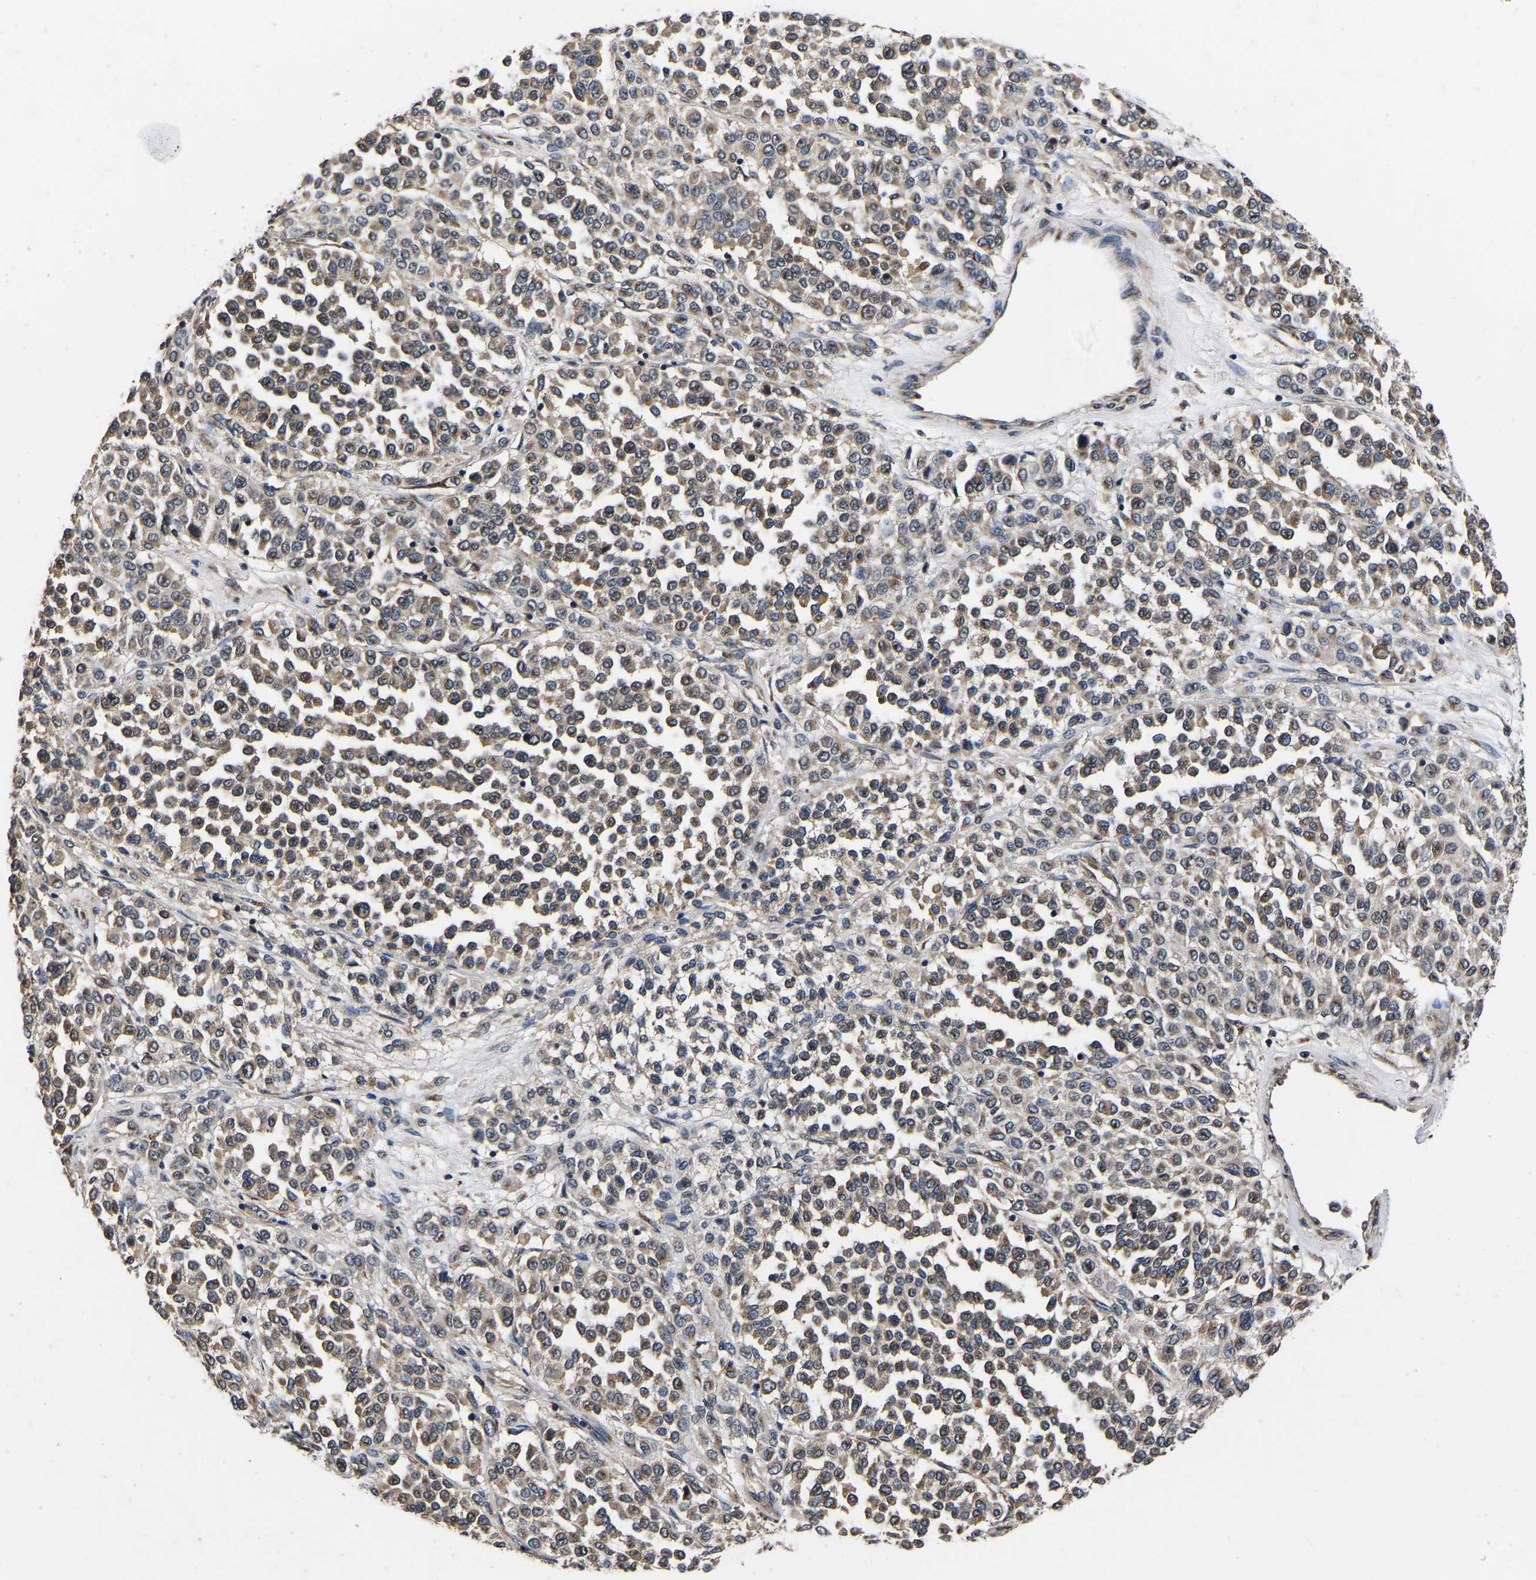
{"staining": {"intensity": "moderate", "quantity": ">75%", "location": "cytoplasmic/membranous"}, "tissue": "melanoma", "cell_type": "Tumor cells", "image_type": "cancer", "snomed": [{"axis": "morphology", "description": "Malignant melanoma, Metastatic site"}, {"axis": "topography", "description": "Pancreas"}], "caption": "DAB immunohistochemical staining of melanoma displays moderate cytoplasmic/membranous protein staining in approximately >75% of tumor cells.", "gene": "RABAC1", "patient": {"sex": "female", "age": 30}}